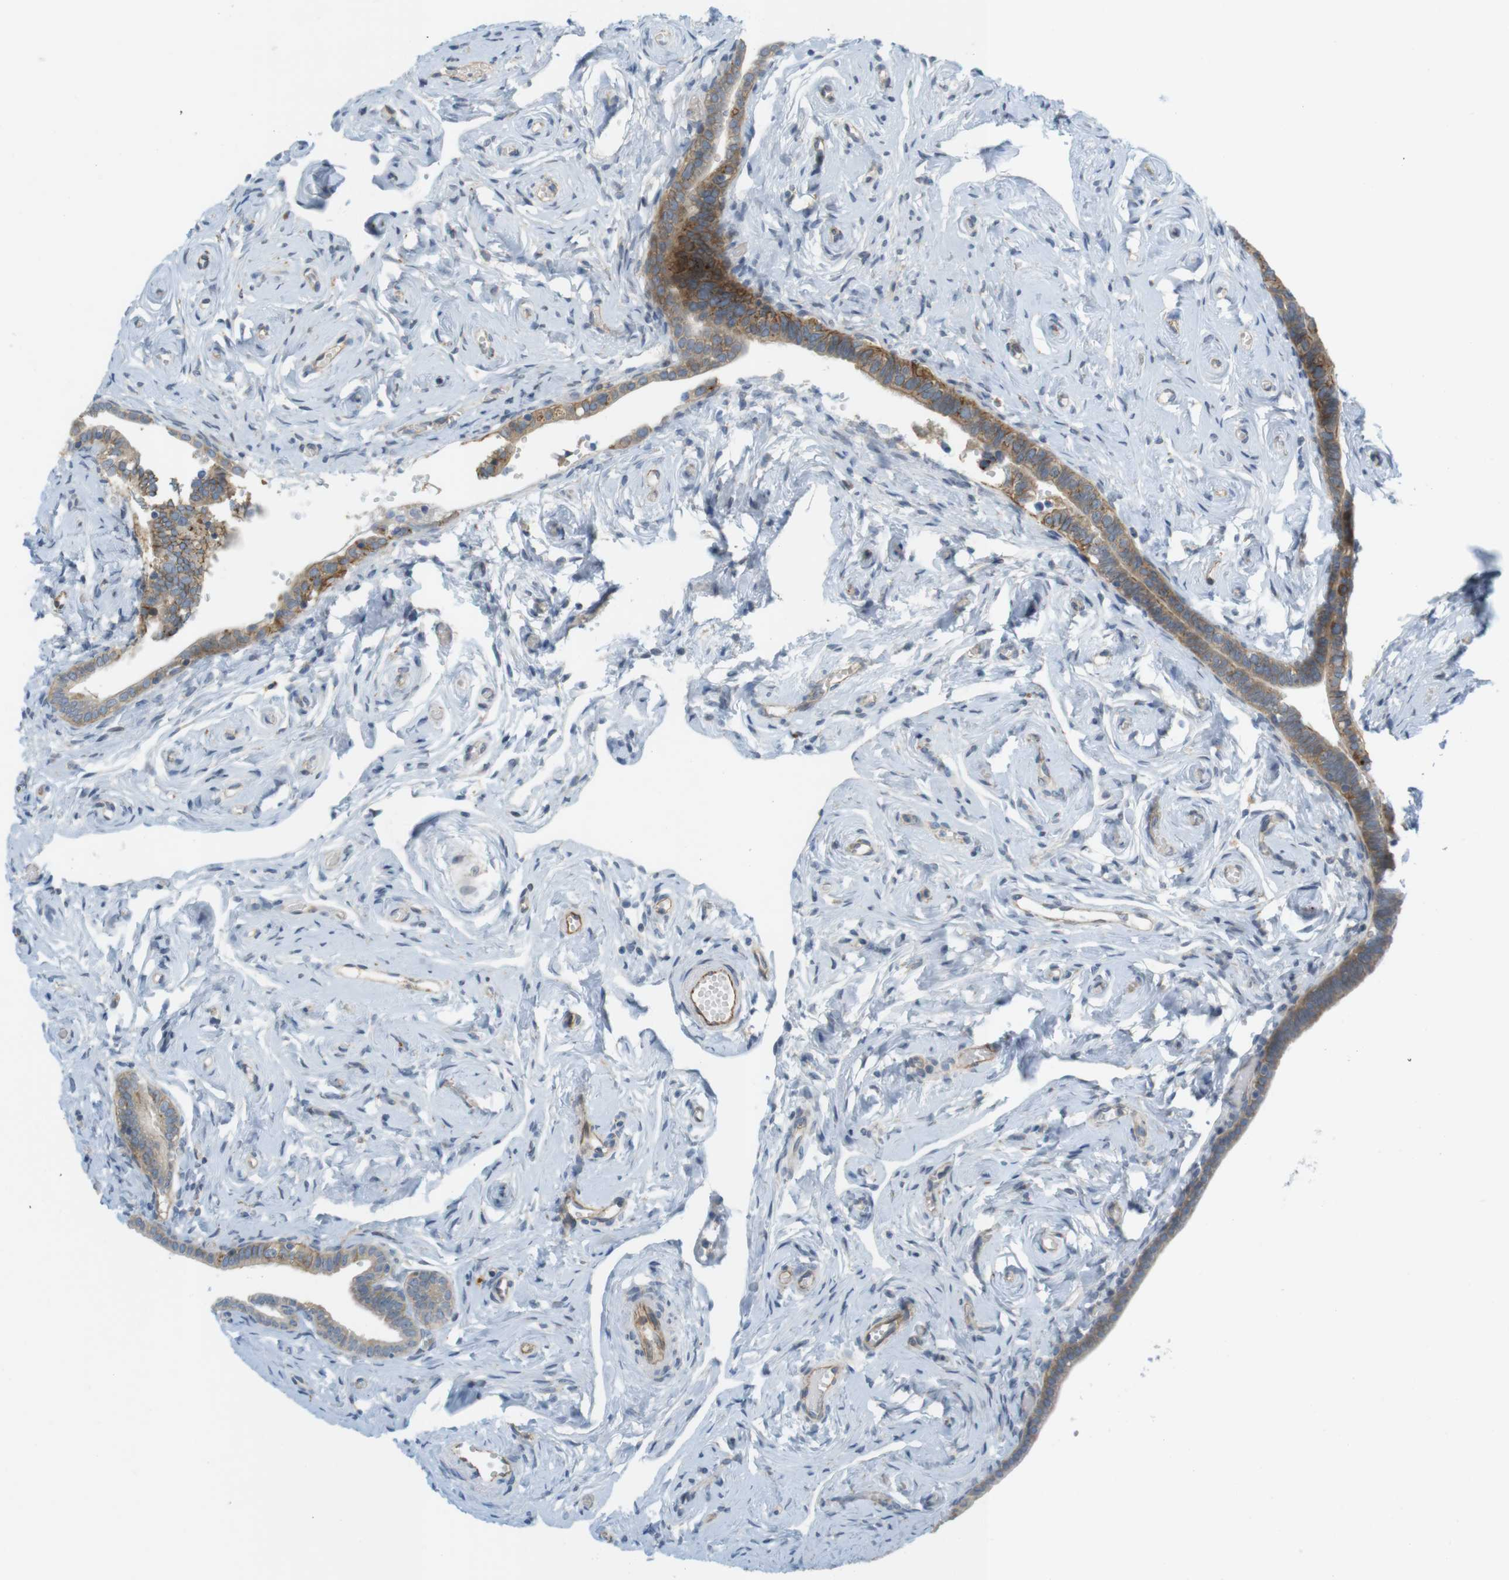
{"staining": {"intensity": "moderate", "quantity": ">75%", "location": "cytoplasmic/membranous"}, "tissue": "fallopian tube", "cell_type": "Glandular cells", "image_type": "normal", "snomed": [{"axis": "morphology", "description": "Normal tissue, NOS"}, {"axis": "topography", "description": "Fallopian tube"}], "caption": "Protein analysis of benign fallopian tube exhibits moderate cytoplasmic/membranous expression in about >75% of glandular cells. (Brightfield microscopy of DAB IHC at high magnification).", "gene": "GJC3", "patient": {"sex": "female", "age": 71}}